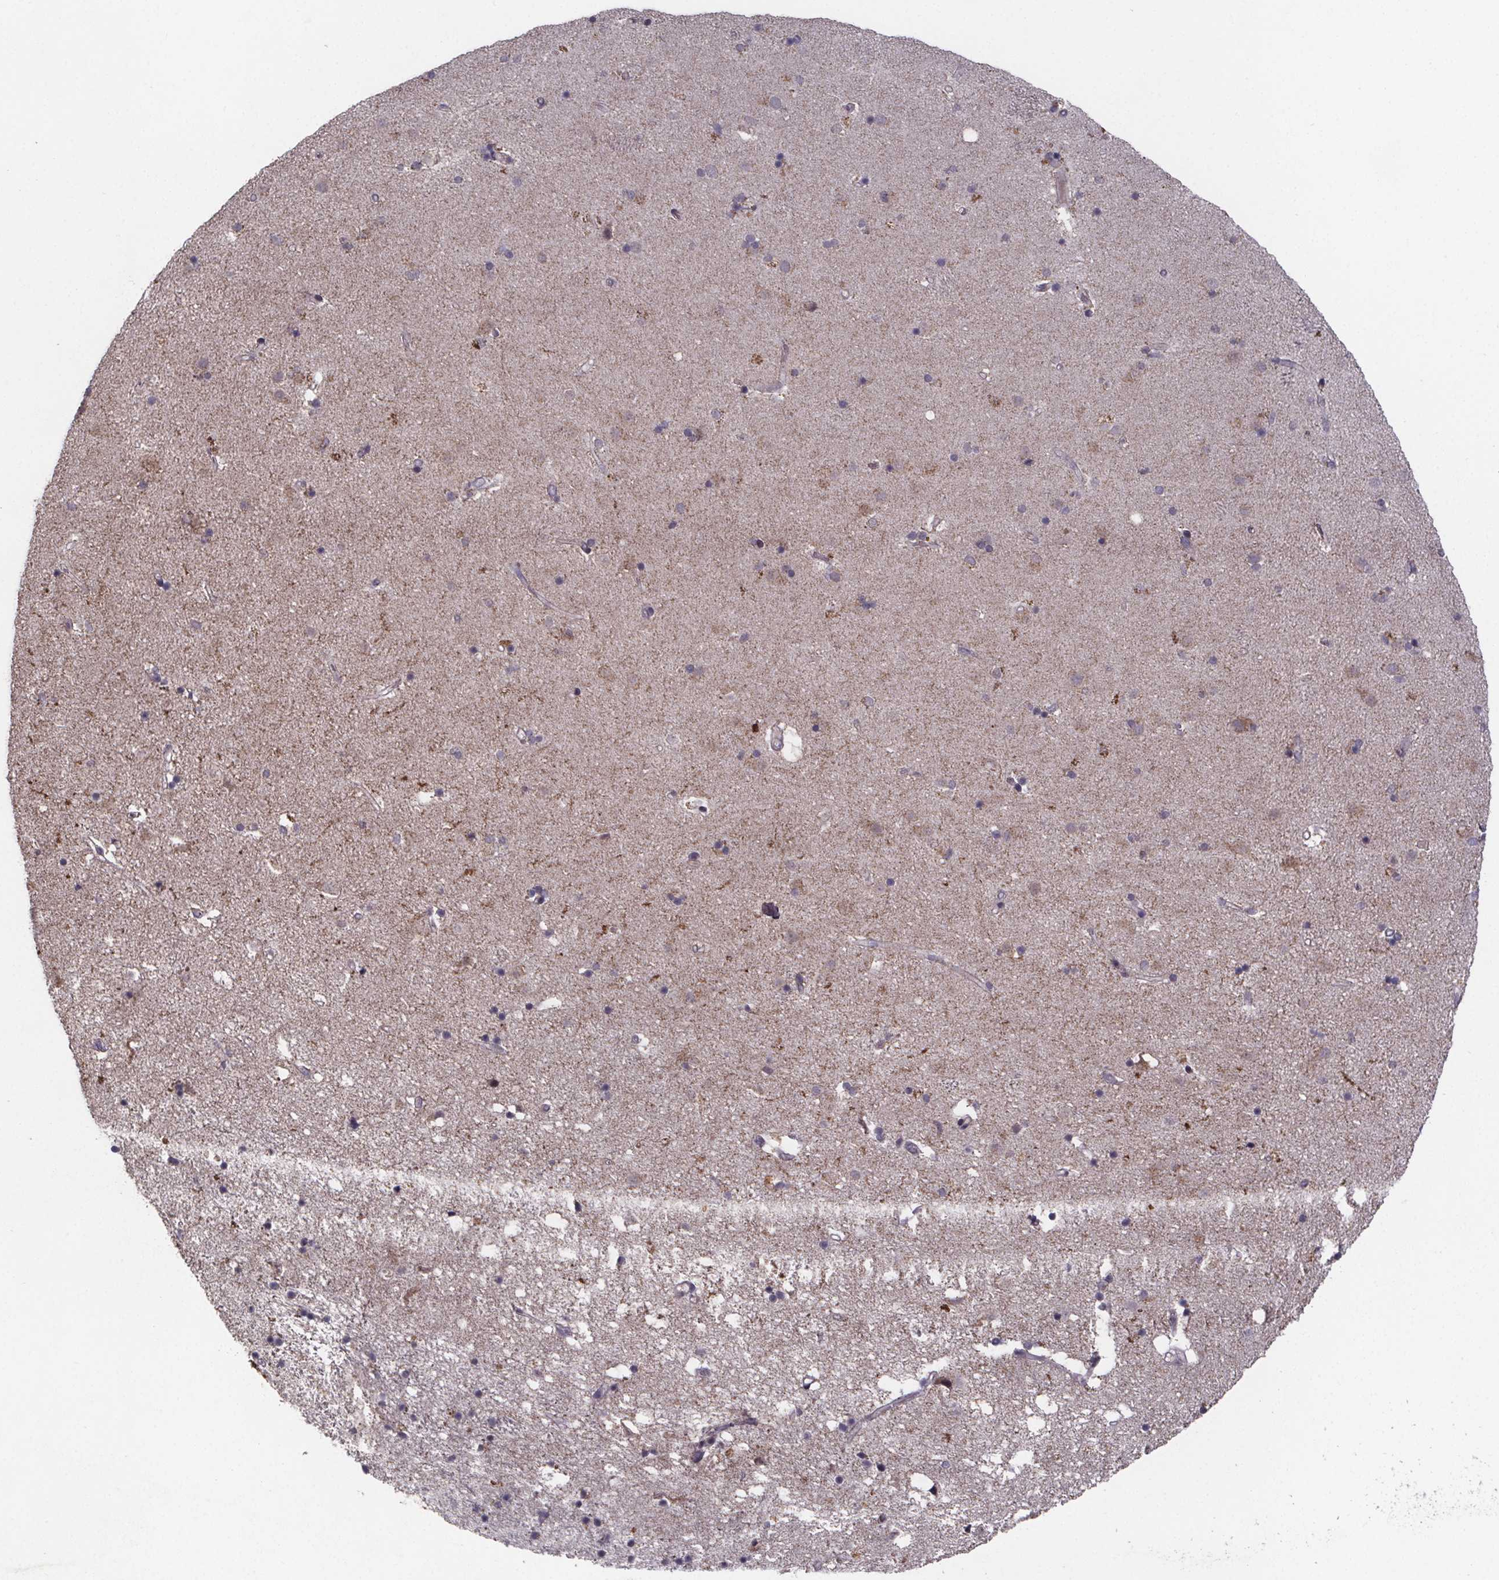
{"staining": {"intensity": "negative", "quantity": "none", "location": "none"}, "tissue": "caudate", "cell_type": "Glial cells", "image_type": "normal", "snomed": [{"axis": "morphology", "description": "Normal tissue, NOS"}, {"axis": "topography", "description": "Lateral ventricle wall"}], "caption": "Photomicrograph shows no protein staining in glial cells of normal caudate. (DAB immunohistochemistry, high magnification).", "gene": "PALLD", "patient": {"sex": "female", "age": 71}}